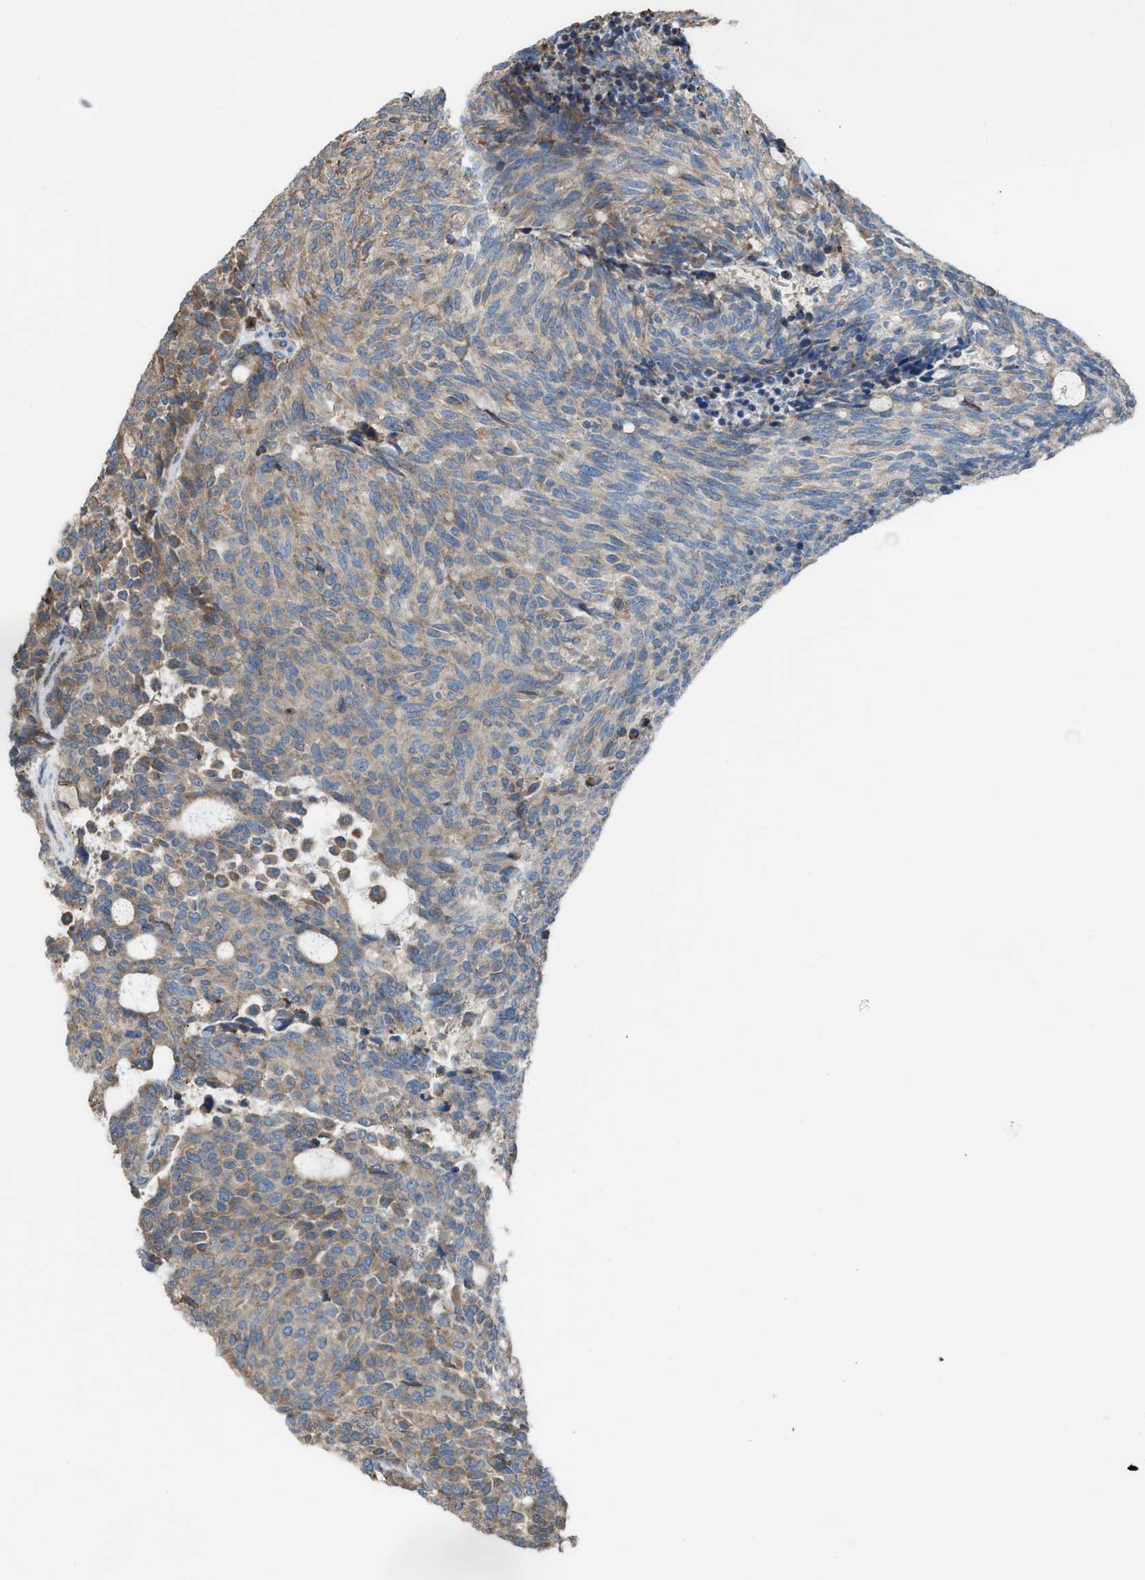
{"staining": {"intensity": "moderate", "quantity": "<25%", "location": "cytoplasmic/membranous"}, "tissue": "carcinoid", "cell_type": "Tumor cells", "image_type": "cancer", "snomed": [{"axis": "morphology", "description": "Carcinoid, malignant, NOS"}, {"axis": "topography", "description": "Pancreas"}], "caption": "This is an image of immunohistochemistry staining of carcinoid, which shows moderate staining in the cytoplasmic/membranous of tumor cells.", "gene": "PLAA", "patient": {"sex": "female", "age": 54}}